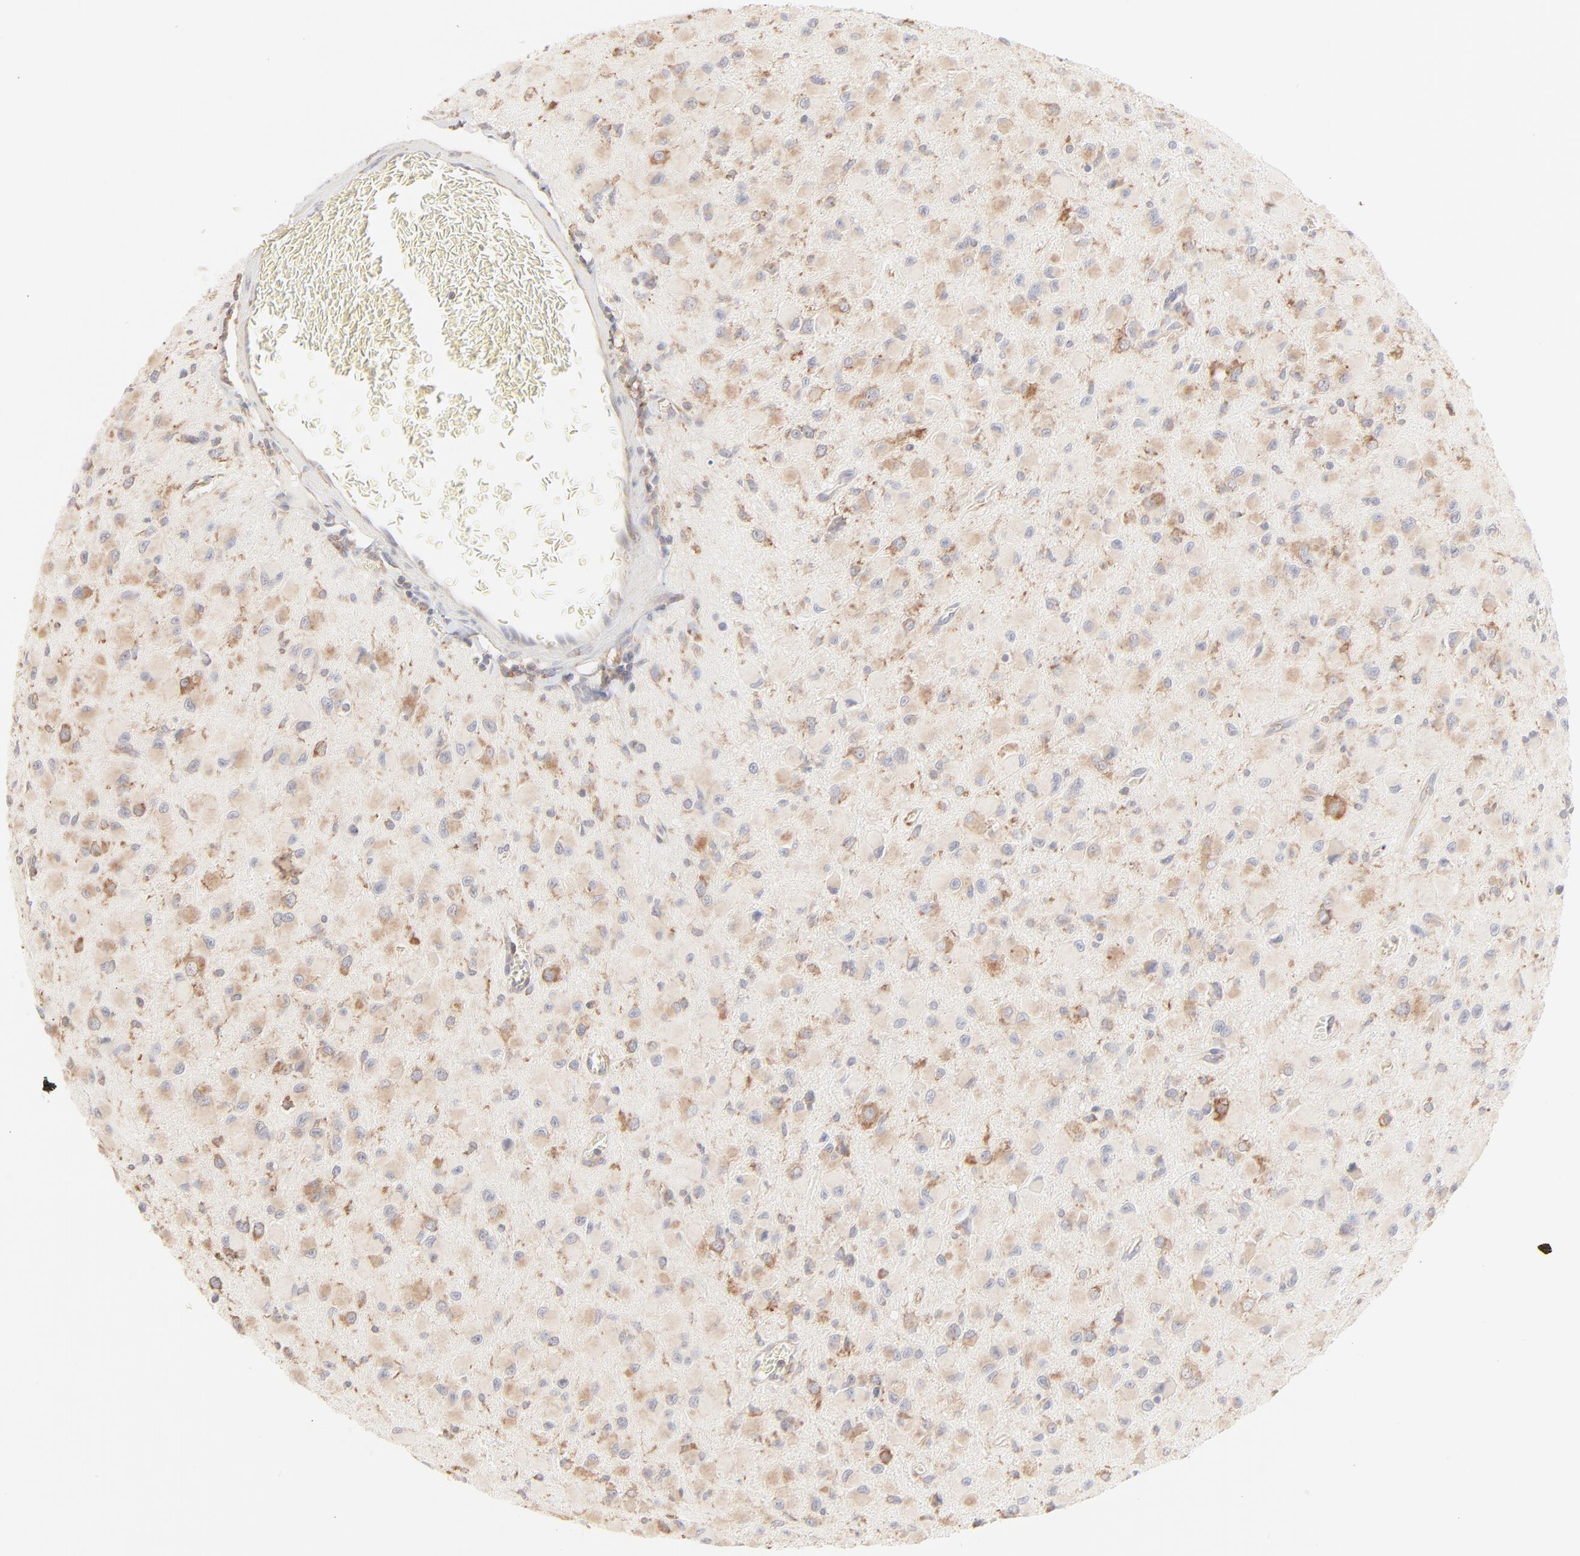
{"staining": {"intensity": "weak", "quantity": ">75%", "location": "cytoplasmic/membranous"}, "tissue": "glioma", "cell_type": "Tumor cells", "image_type": "cancer", "snomed": [{"axis": "morphology", "description": "Glioma, malignant, Low grade"}, {"axis": "topography", "description": "Brain"}], "caption": "Glioma stained with a protein marker reveals weak staining in tumor cells.", "gene": "RPS20", "patient": {"sex": "male", "age": 42}}